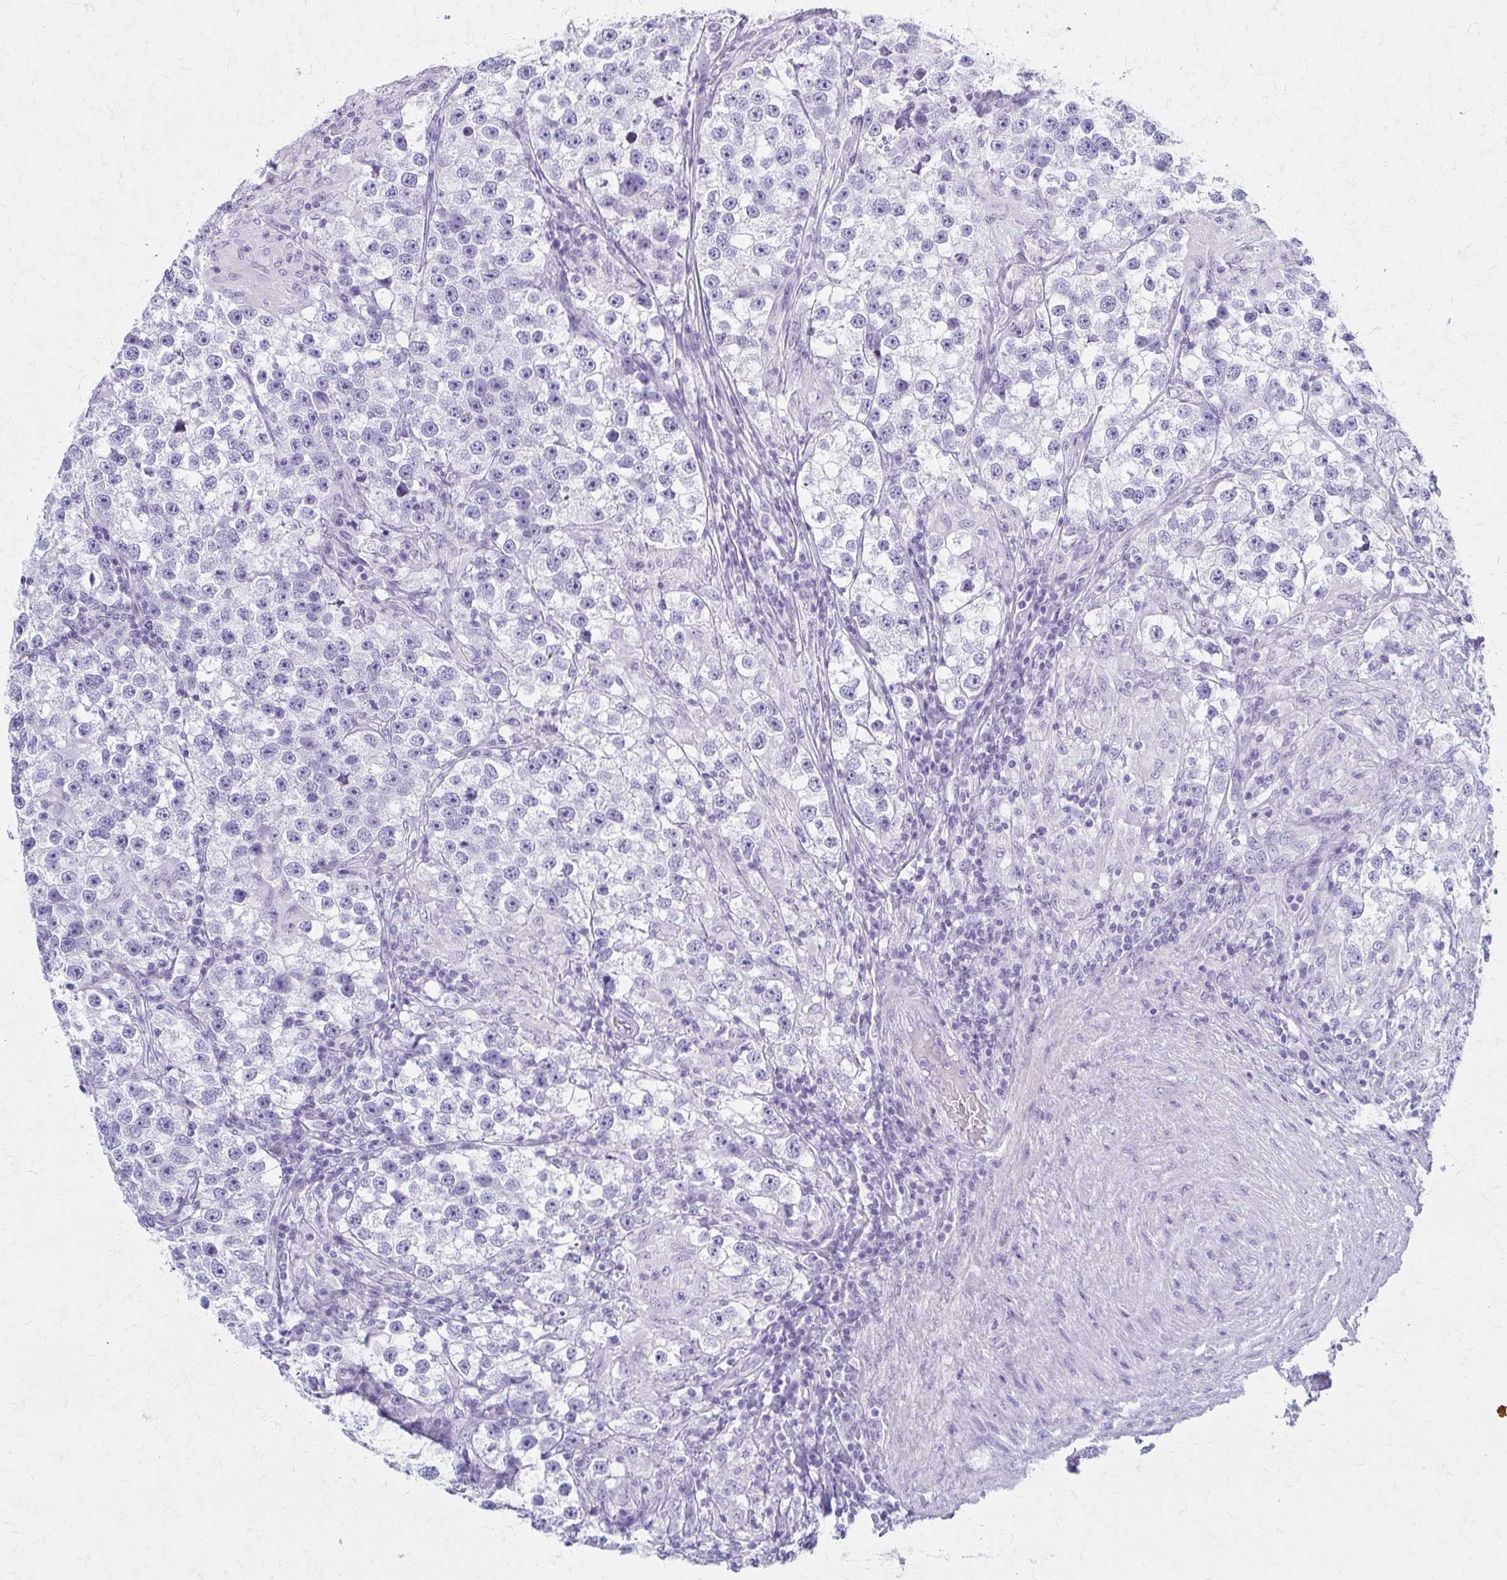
{"staining": {"intensity": "negative", "quantity": "none", "location": "none"}, "tissue": "testis cancer", "cell_type": "Tumor cells", "image_type": "cancer", "snomed": [{"axis": "morphology", "description": "Seminoma, NOS"}, {"axis": "topography", "description": "Testis"}], "caption": "There is no significant expression in tumor cells of testis cancer.", "gene": "CELF5", "patient": {"sex": "male", "age": 46}}